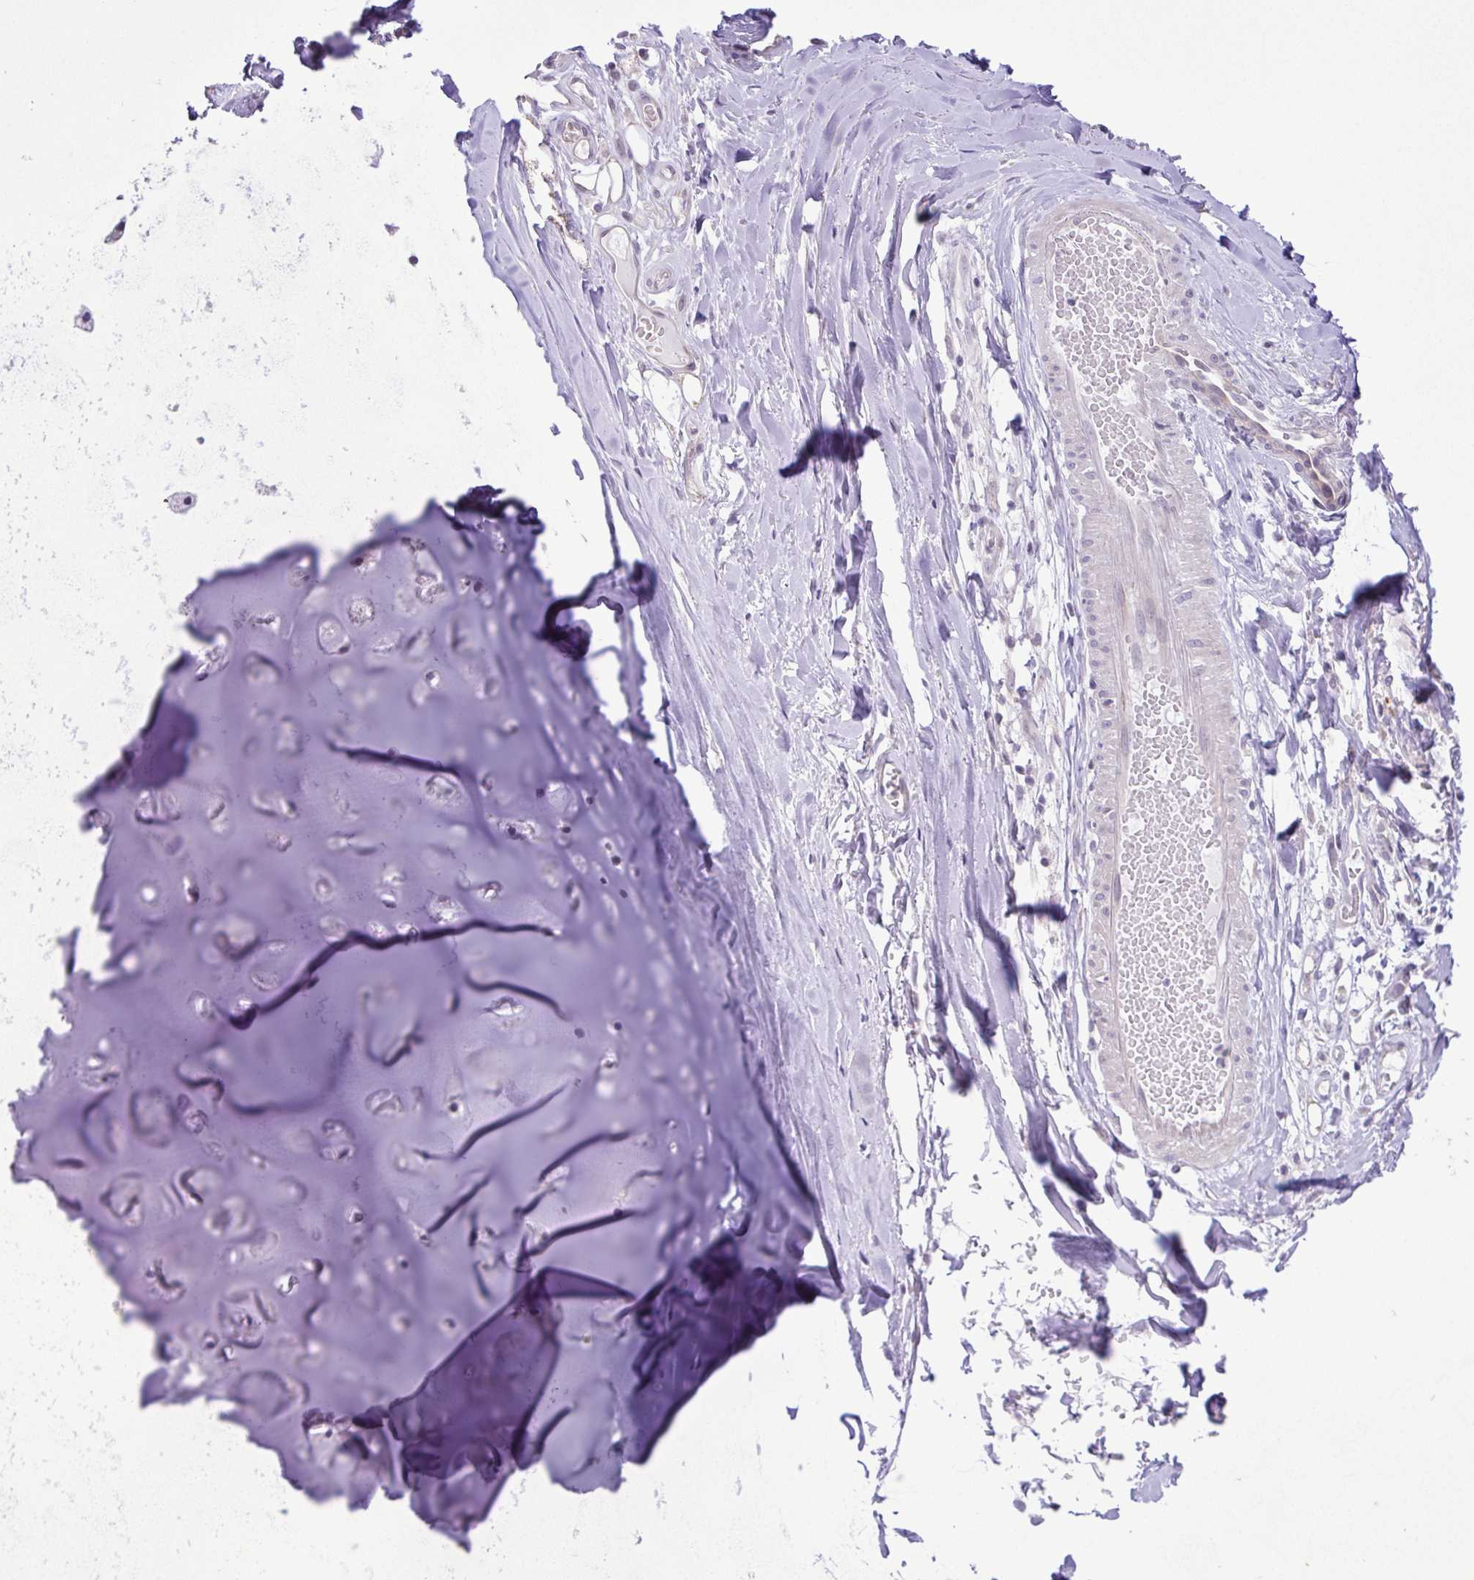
{"staining": {"intensity": "negative", "quantity": "none", "location": "none"}, "tissue": "soft tissue", "cell_type": "Chondrocytes", "image_type": "normal", "snomed": [{"axis": "morphology", "description": "Normal tissue, NOS"}, {"axis": "topography", "description": "Cartilage tissue"}, {"axis": "topography", "description": "Nasopharynx"}, {"axis": "topography", "description": "Thyroid gland"}], "caption": "Immunohistochemistry histopathology image of normal human soft tissue stained for a protein (brown), which reveals no positivity in chondrocytes. (DAB (3,3'-diaminobenzidine) IHC with hematoxylin counter stain).", "gene": "IL1RN", "patient": {"sex": "male", "age": 63}}